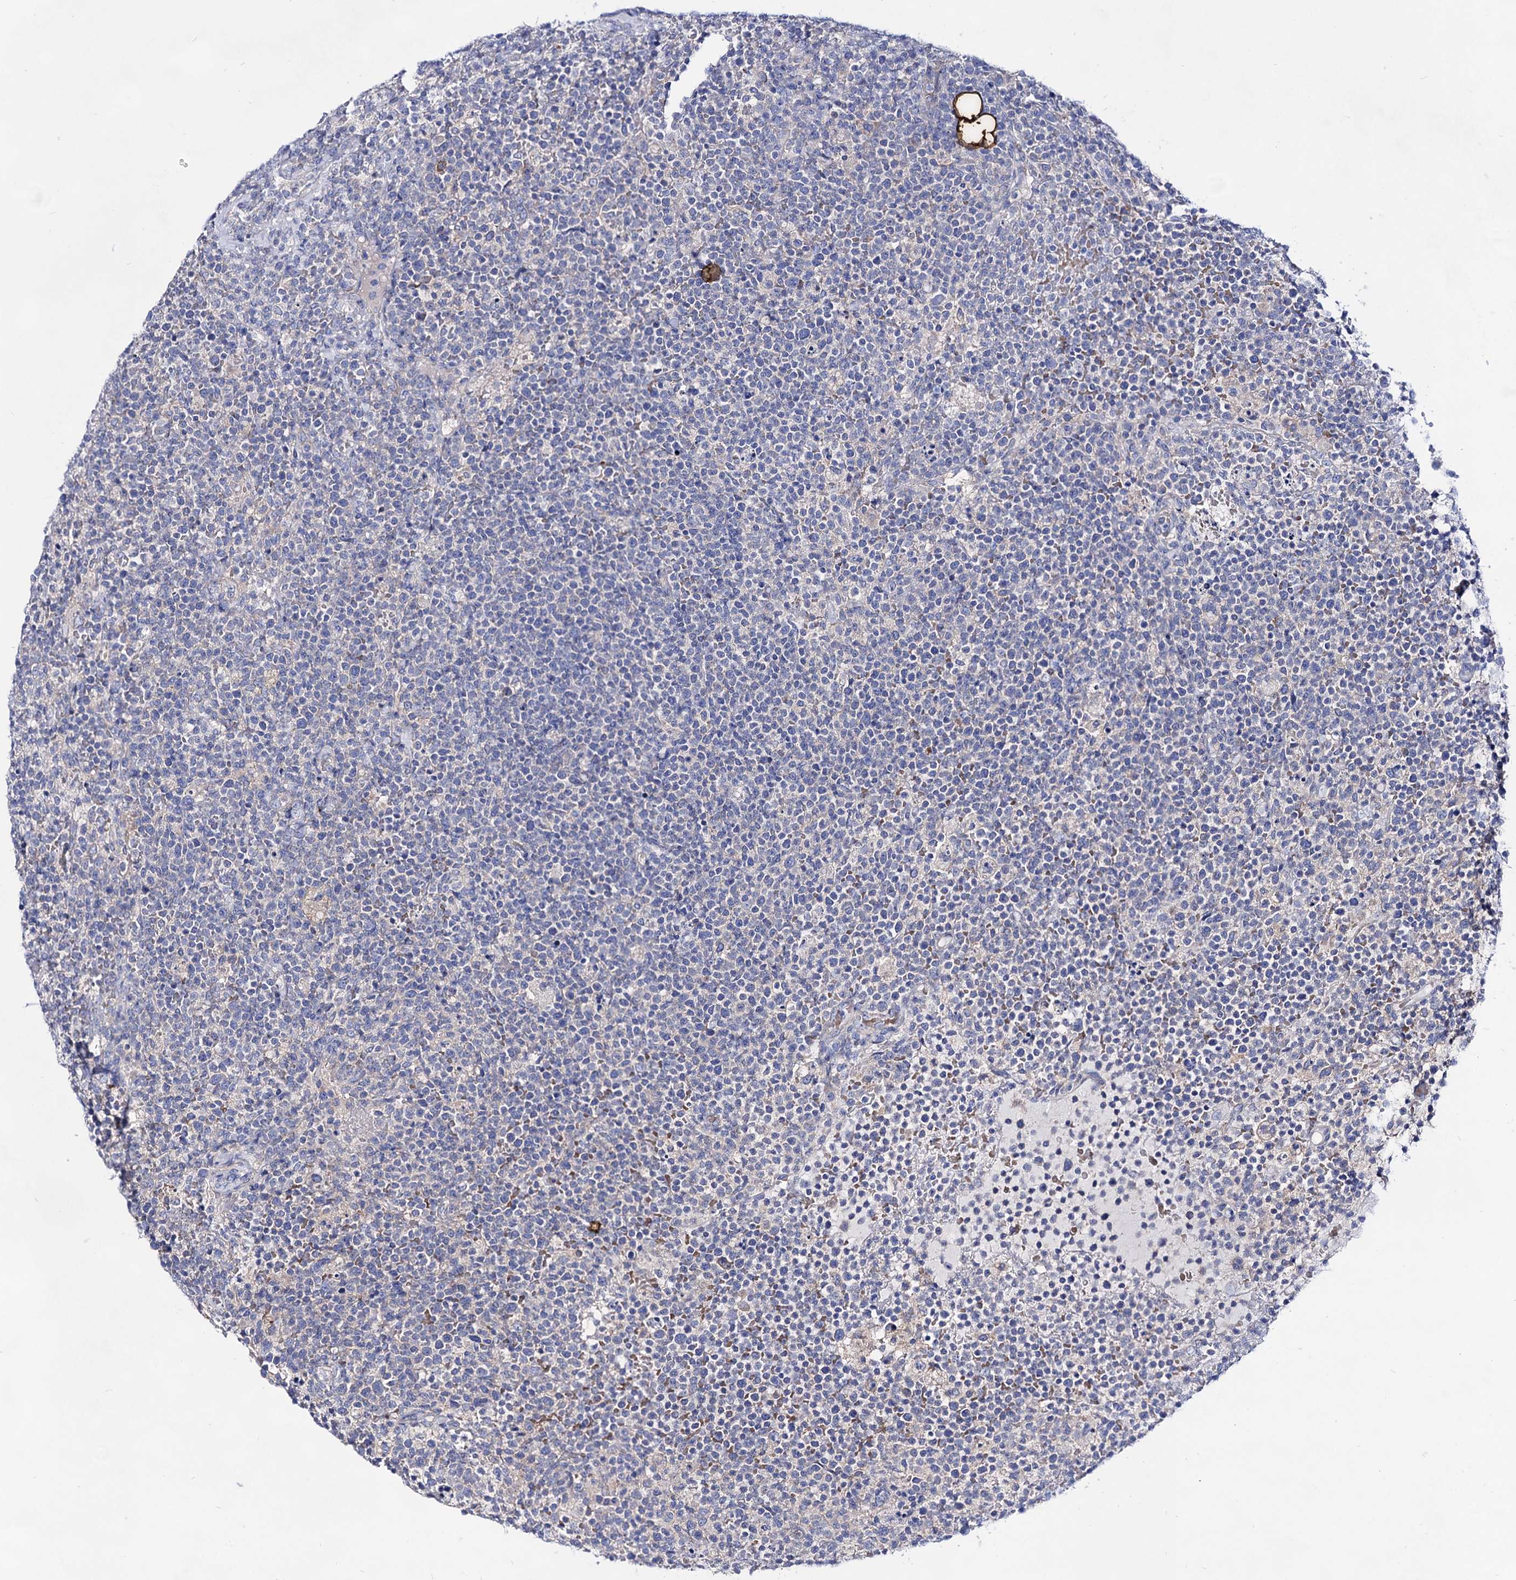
{"staining": {"intensity": "negative", "quantity": "none", "location": "none"}, "tissue": "lymphoma", "cell_type": "Tumor cells", "image_type": "cancer", "snomed": [{"axis": "morphology", "description": "Malignant lymphoma, non-Hodgkin's type, High grade"}, {"axis": "topography", "description": "Lymph node"}], "caption": "There is no significant staining in tumor cells of malignant lymphoma, non-Hodgkin's type (high-grade). (DAB immunohistochemistry (IHC) with hematoxylin counter stain).", "gene": "PLIN1", "patient": {"sex": "male", "age": 61}}